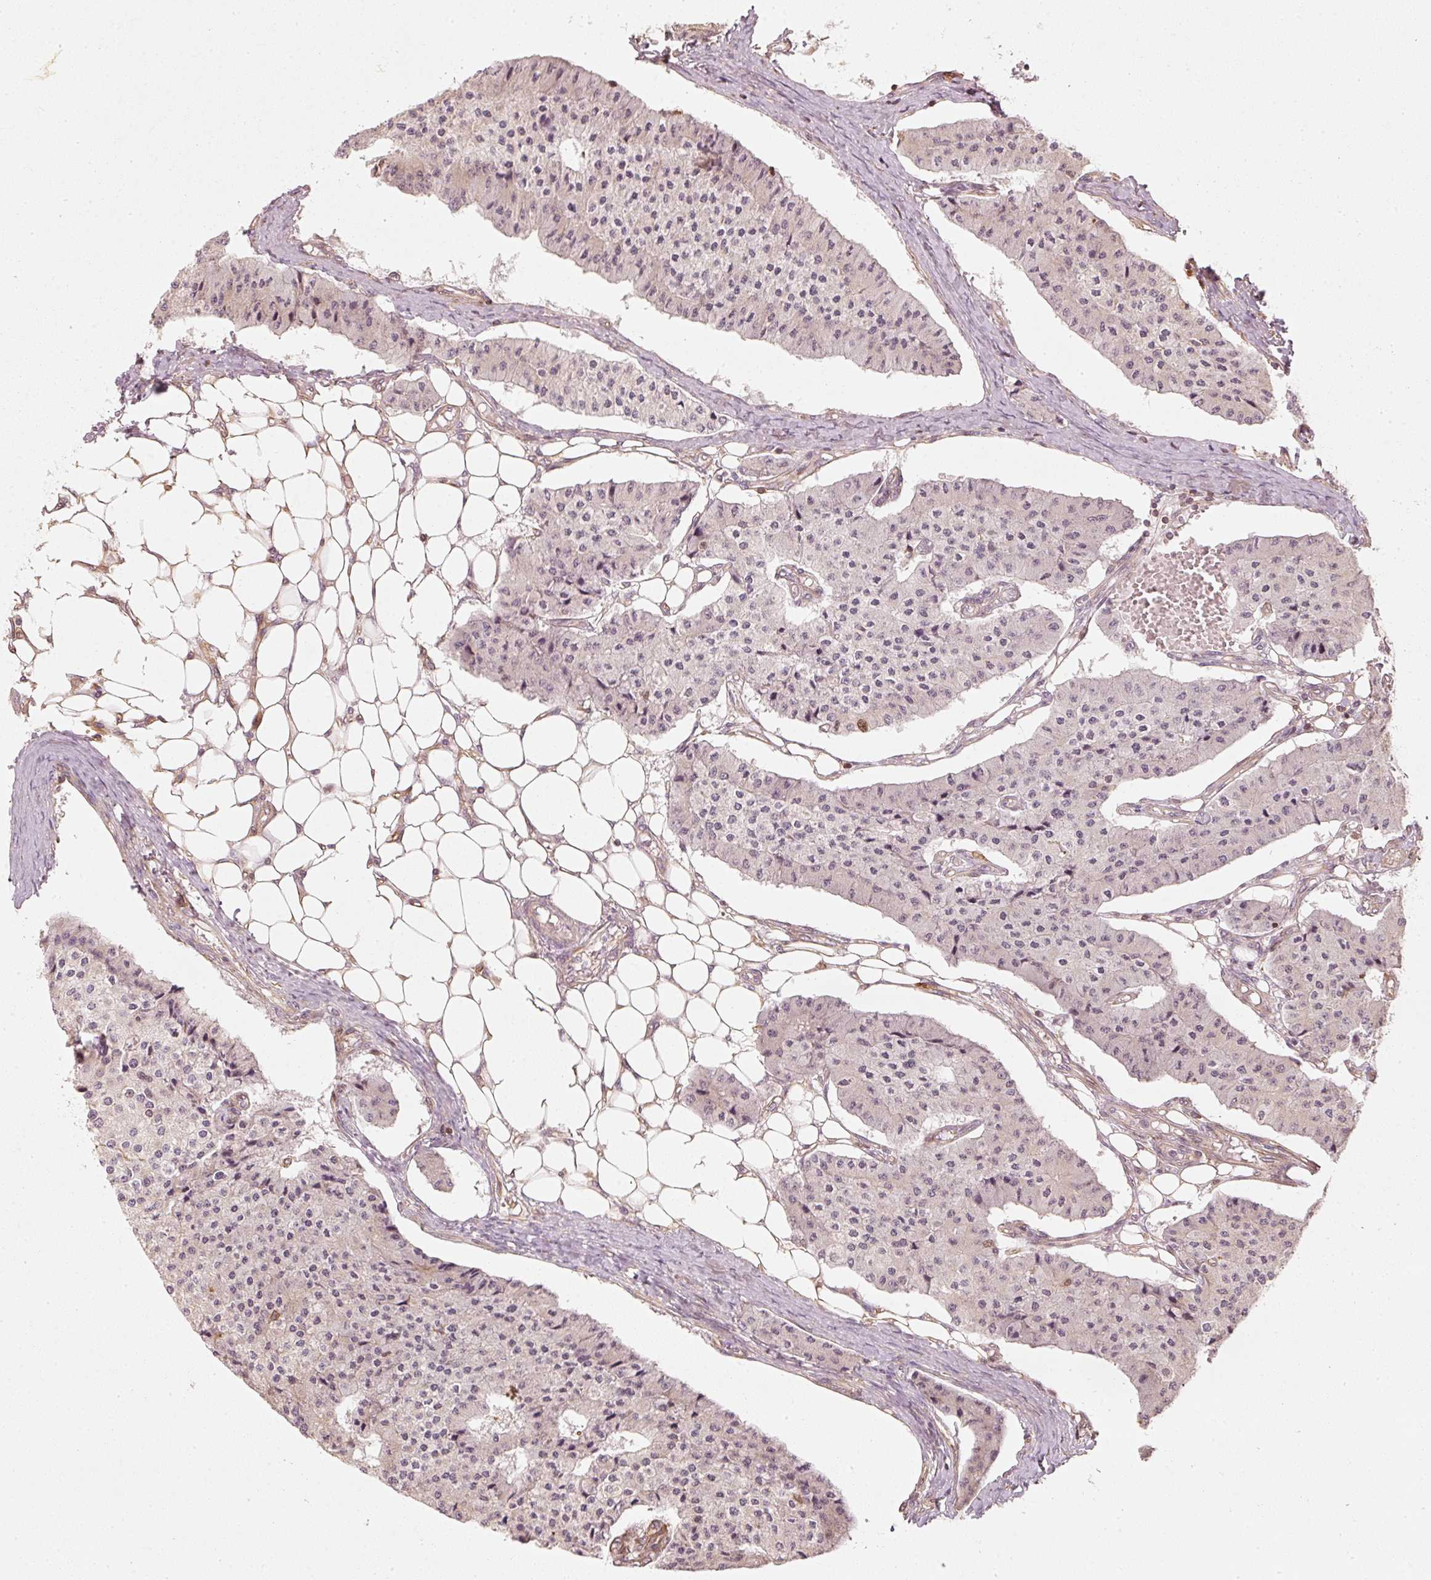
{"staining": {"intensity": "weak", "quantity": "<25%", "location": "nuclear"}, "tissue": "carcinoid", "cell_type": "Tumor cells", "image_type": "cancer", "snomed": [{"axis": "morphology", "description": "Carcinoid, malignant, NOS"}, {"axis": "topography", "description": "Colon"}], "caption": "An immunohistochemistry (IHC) photomicrograph of carcinoid is shown. There is no staining in tumor cells of carcinoid. Nuclei are stained in blue.", "gene": "TREX2", "patient": {"sex": "female", "age": 52}}